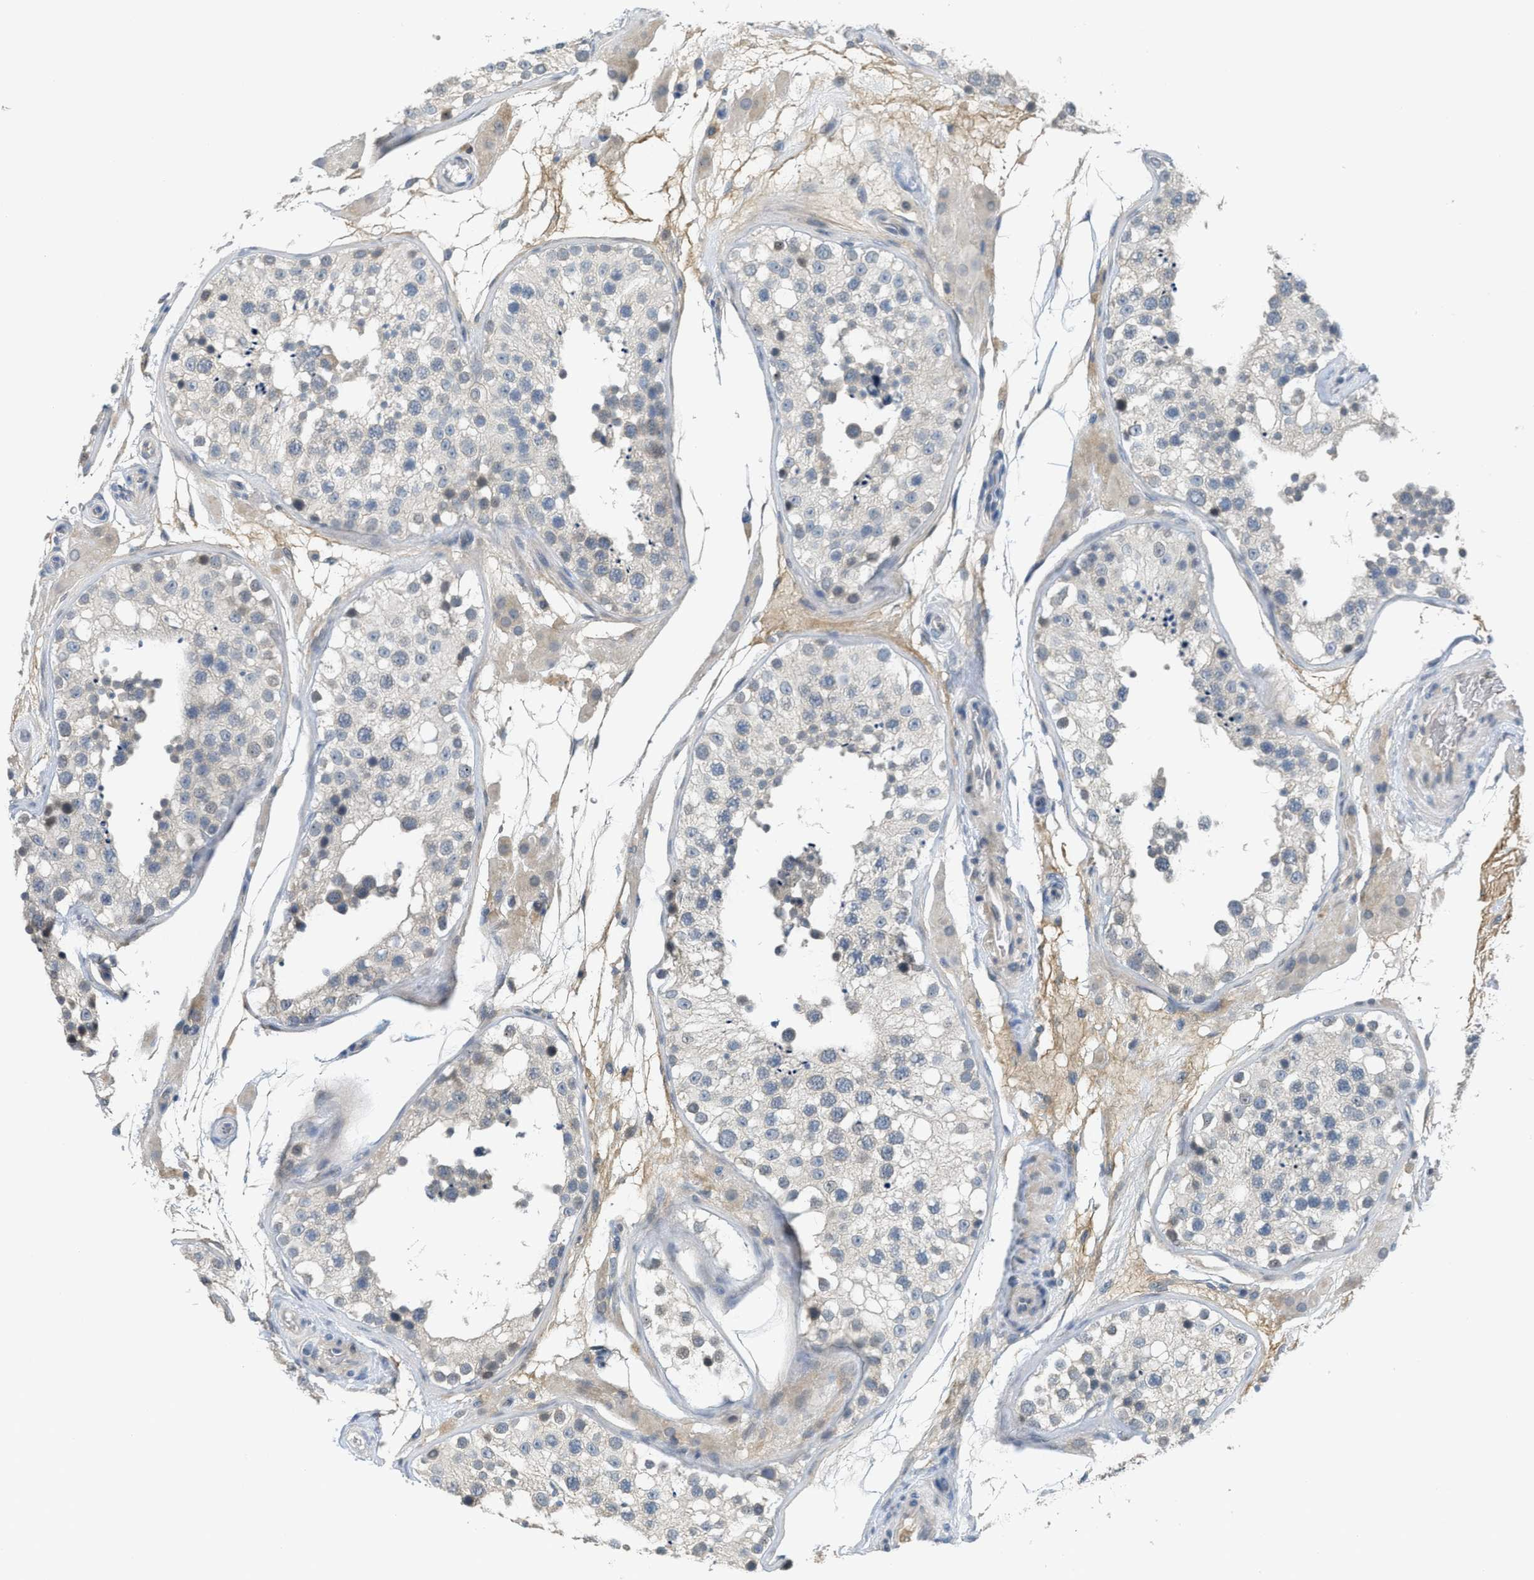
{"staining": {"intensity": "negative", "quantity": "none", "location": "none"}, "tissue": "testis", "cell_type": "Cells in seminiferous ducts", "image_type": "normal", "snomed": [{"axis": "morphology", "description": "Normal tissue, NOS"}, {"axis": "topography", "description": "Testis"}], "caption": "High power microscopy image of an IHC image of normal testis, revealing no significant staining in cells in seminiferous ducts.", "gene": "TNFAIP1", "patient": {"sex": "male", "age": 26}}